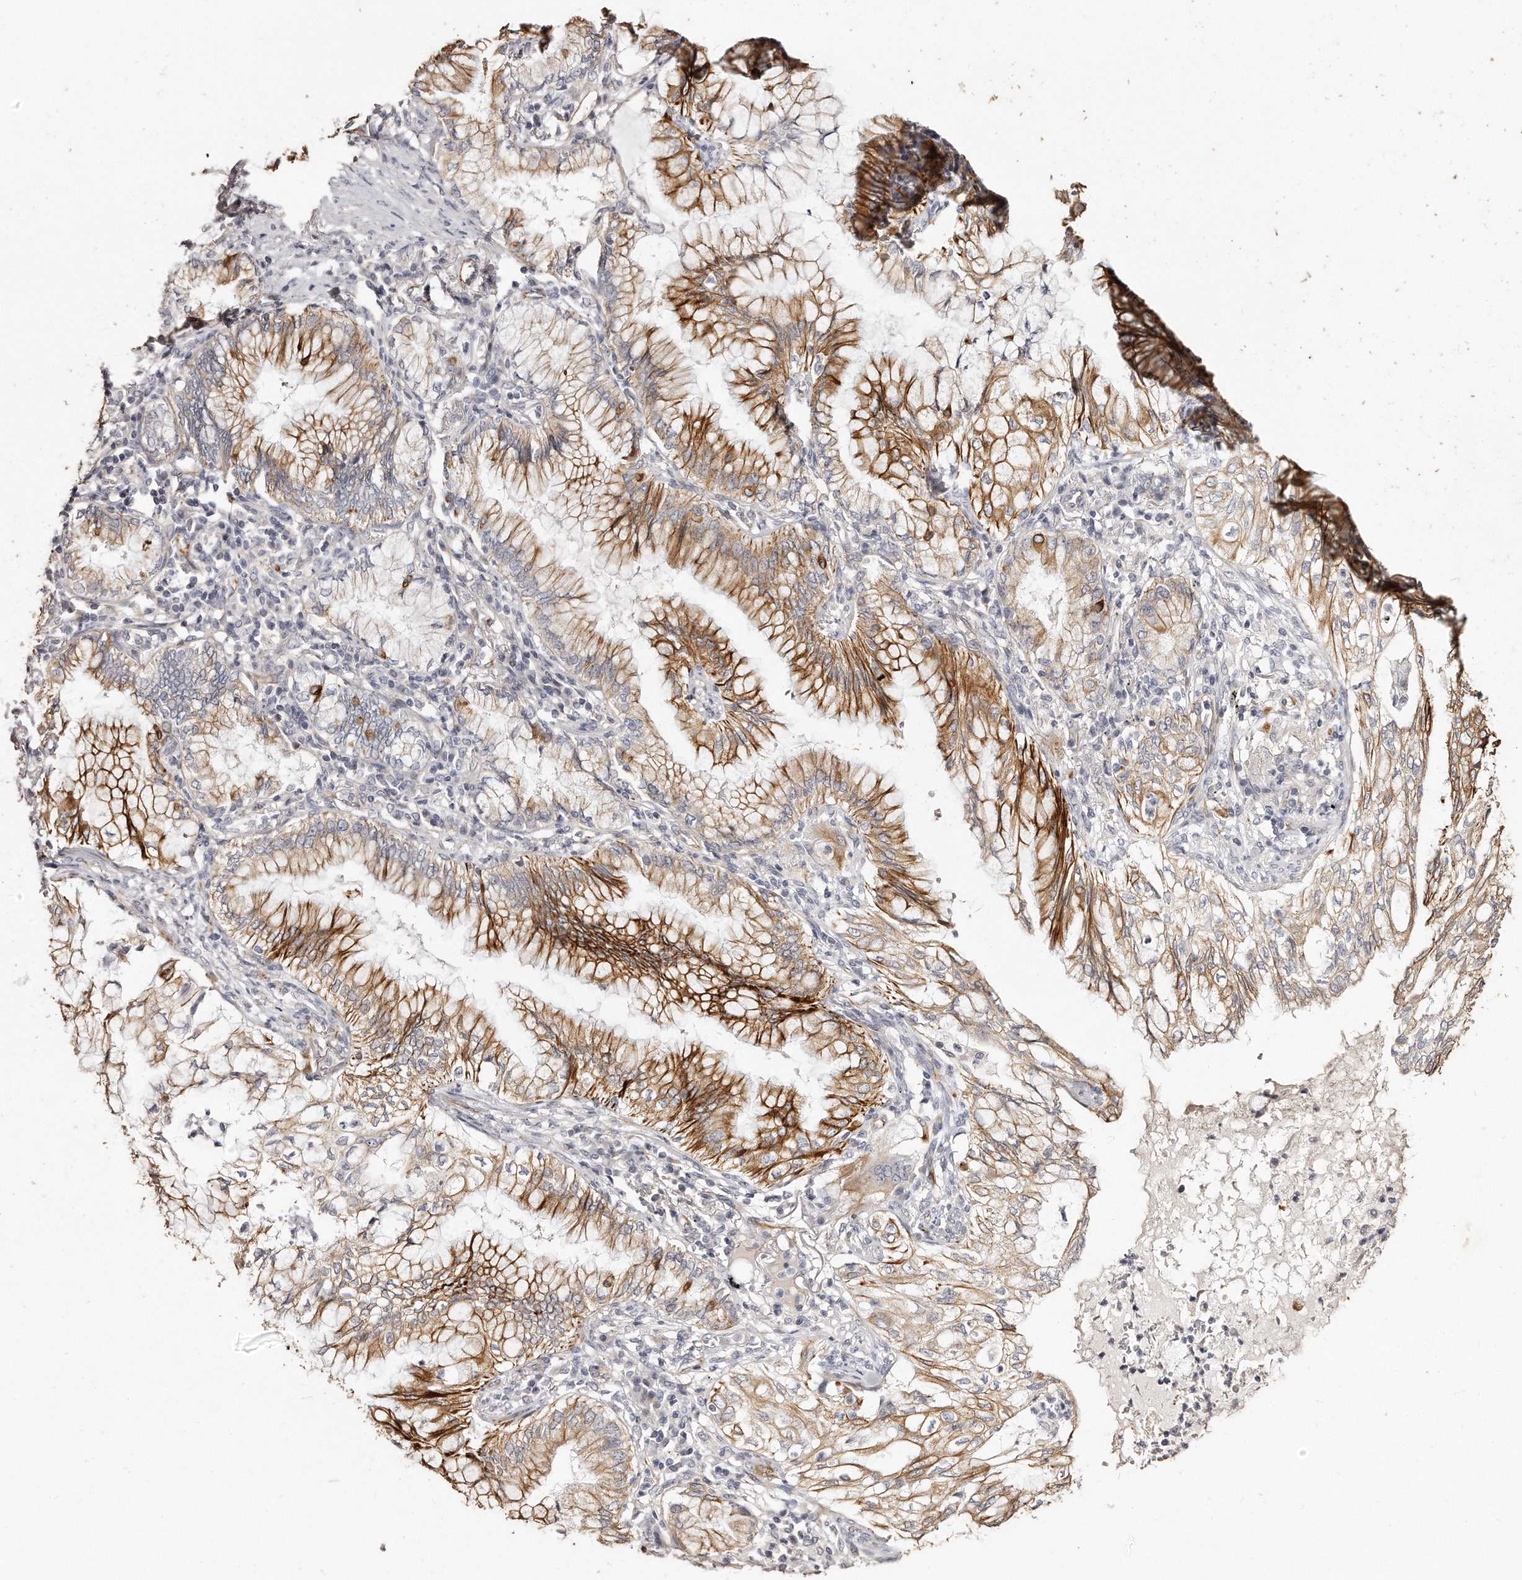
{"staining": {"intensity": "moderate", "quantity": ">75%", "location": "cytoplasmic/membranous"}, "tissue": "lung cancer", "cell_type": "Tumor cells", "image_type": "cancer", "snomed": [{"axis": "morphology", "description": "Adenocarcinoma, NOS"}, {"axis": "topography", "description": "Lung"}], "caption": "High-power microscopy captured an immunohistochemistry (IHC) photomicrograph of lung cancer (adenocarcinoma), revealing moderate cytoplasmic/membranous staining in about >75% of tumor cells. (IHC, brightfield microscopy, high magnification).", "gene": "ZYG11A", "patient": {"sex": "female", "age": 70}}